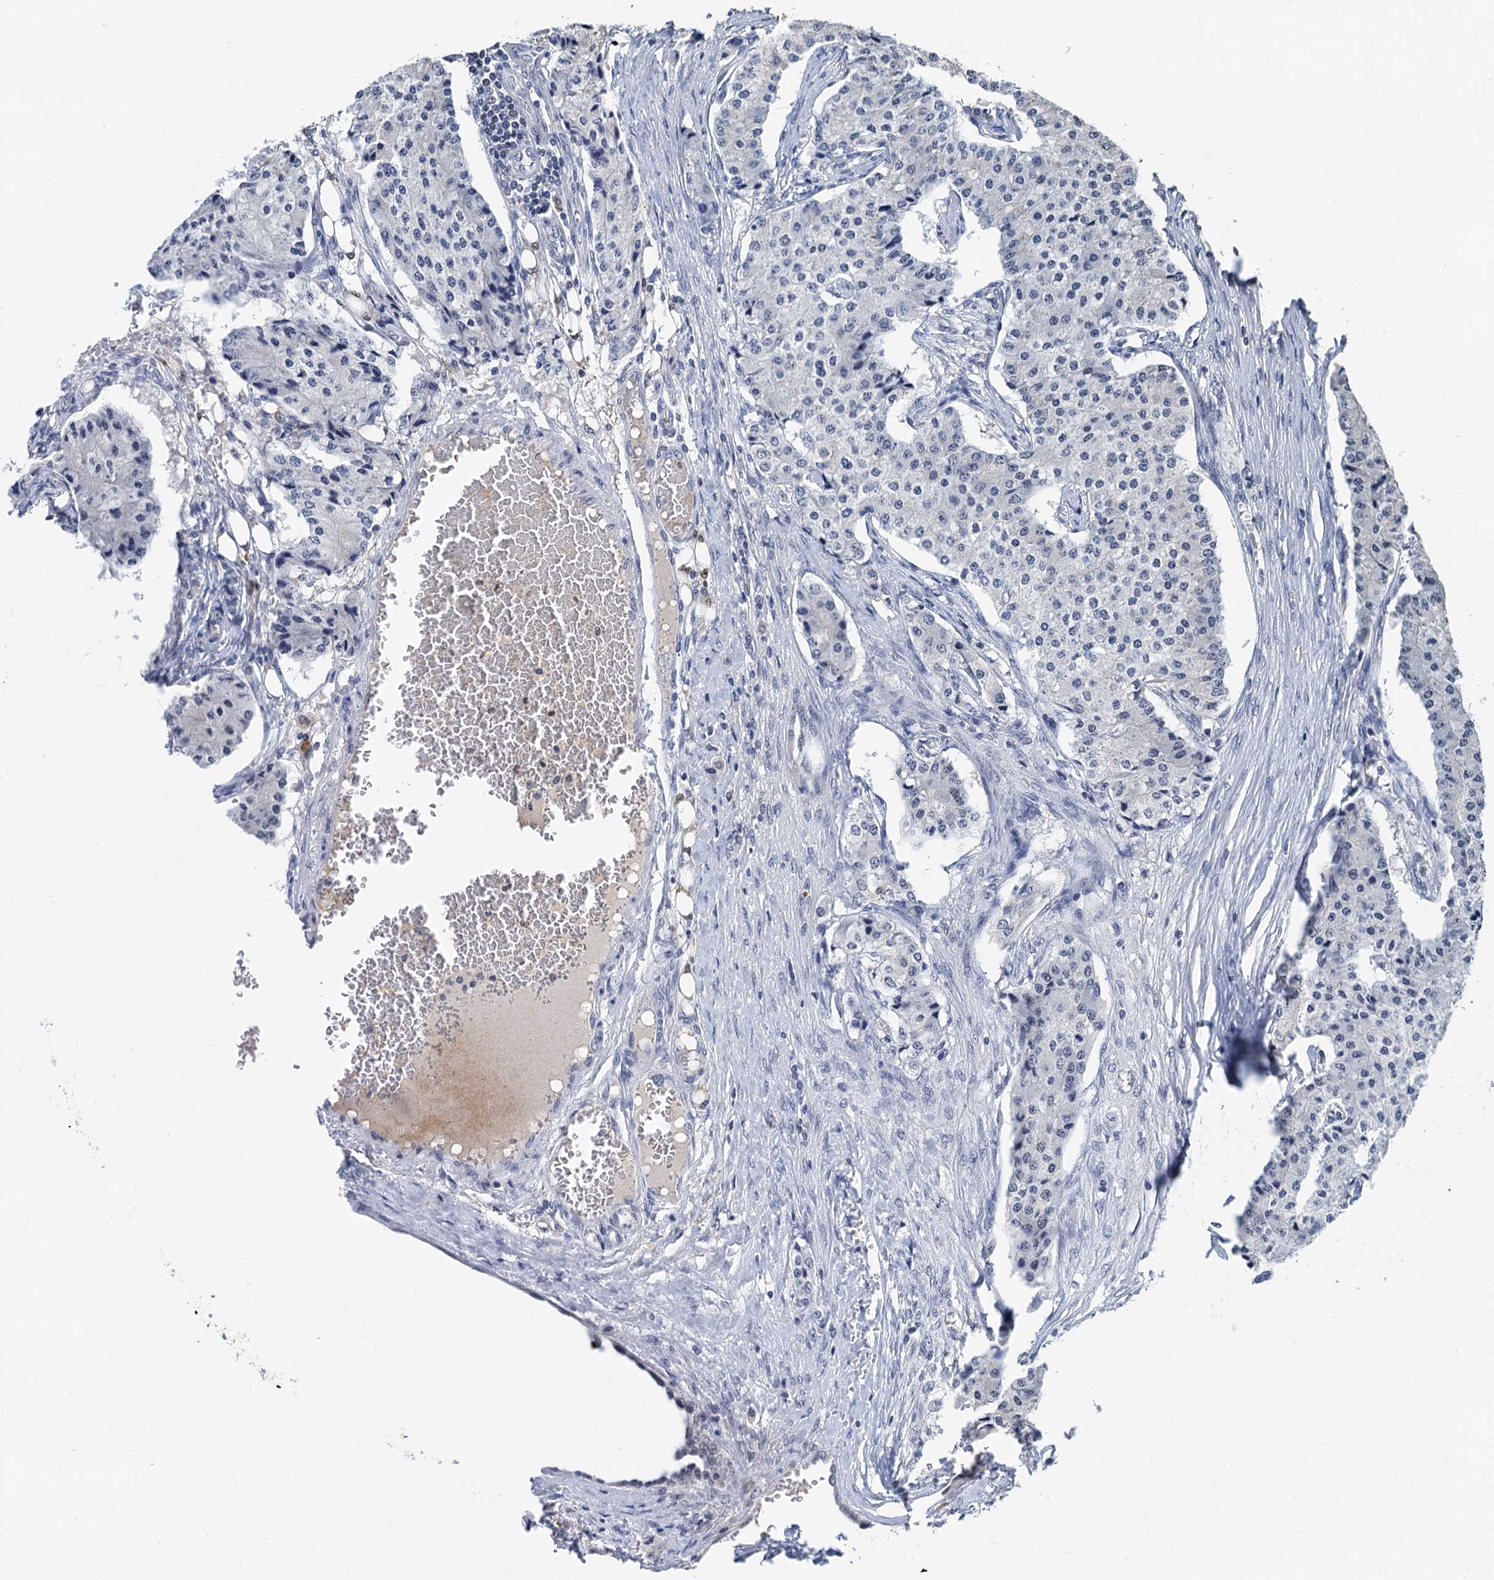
{"staining": {"intensity": "negative", "quantity": "none", "location": "none"}, "tissue": "carcinoid", "cell_type": "Tumor cells", "image_type": "cancer", "snomed": [{"axis": "morphology", "description": "Carcinoid, malignant, NOS"}, {"axis": "topography", "description": "Colon"}], "caption": "The image demonstrates no staining of tumor cells in malignant carcinoid.", "gene": "TSEN34", "patient": {"sex": "female", "age": 52}}